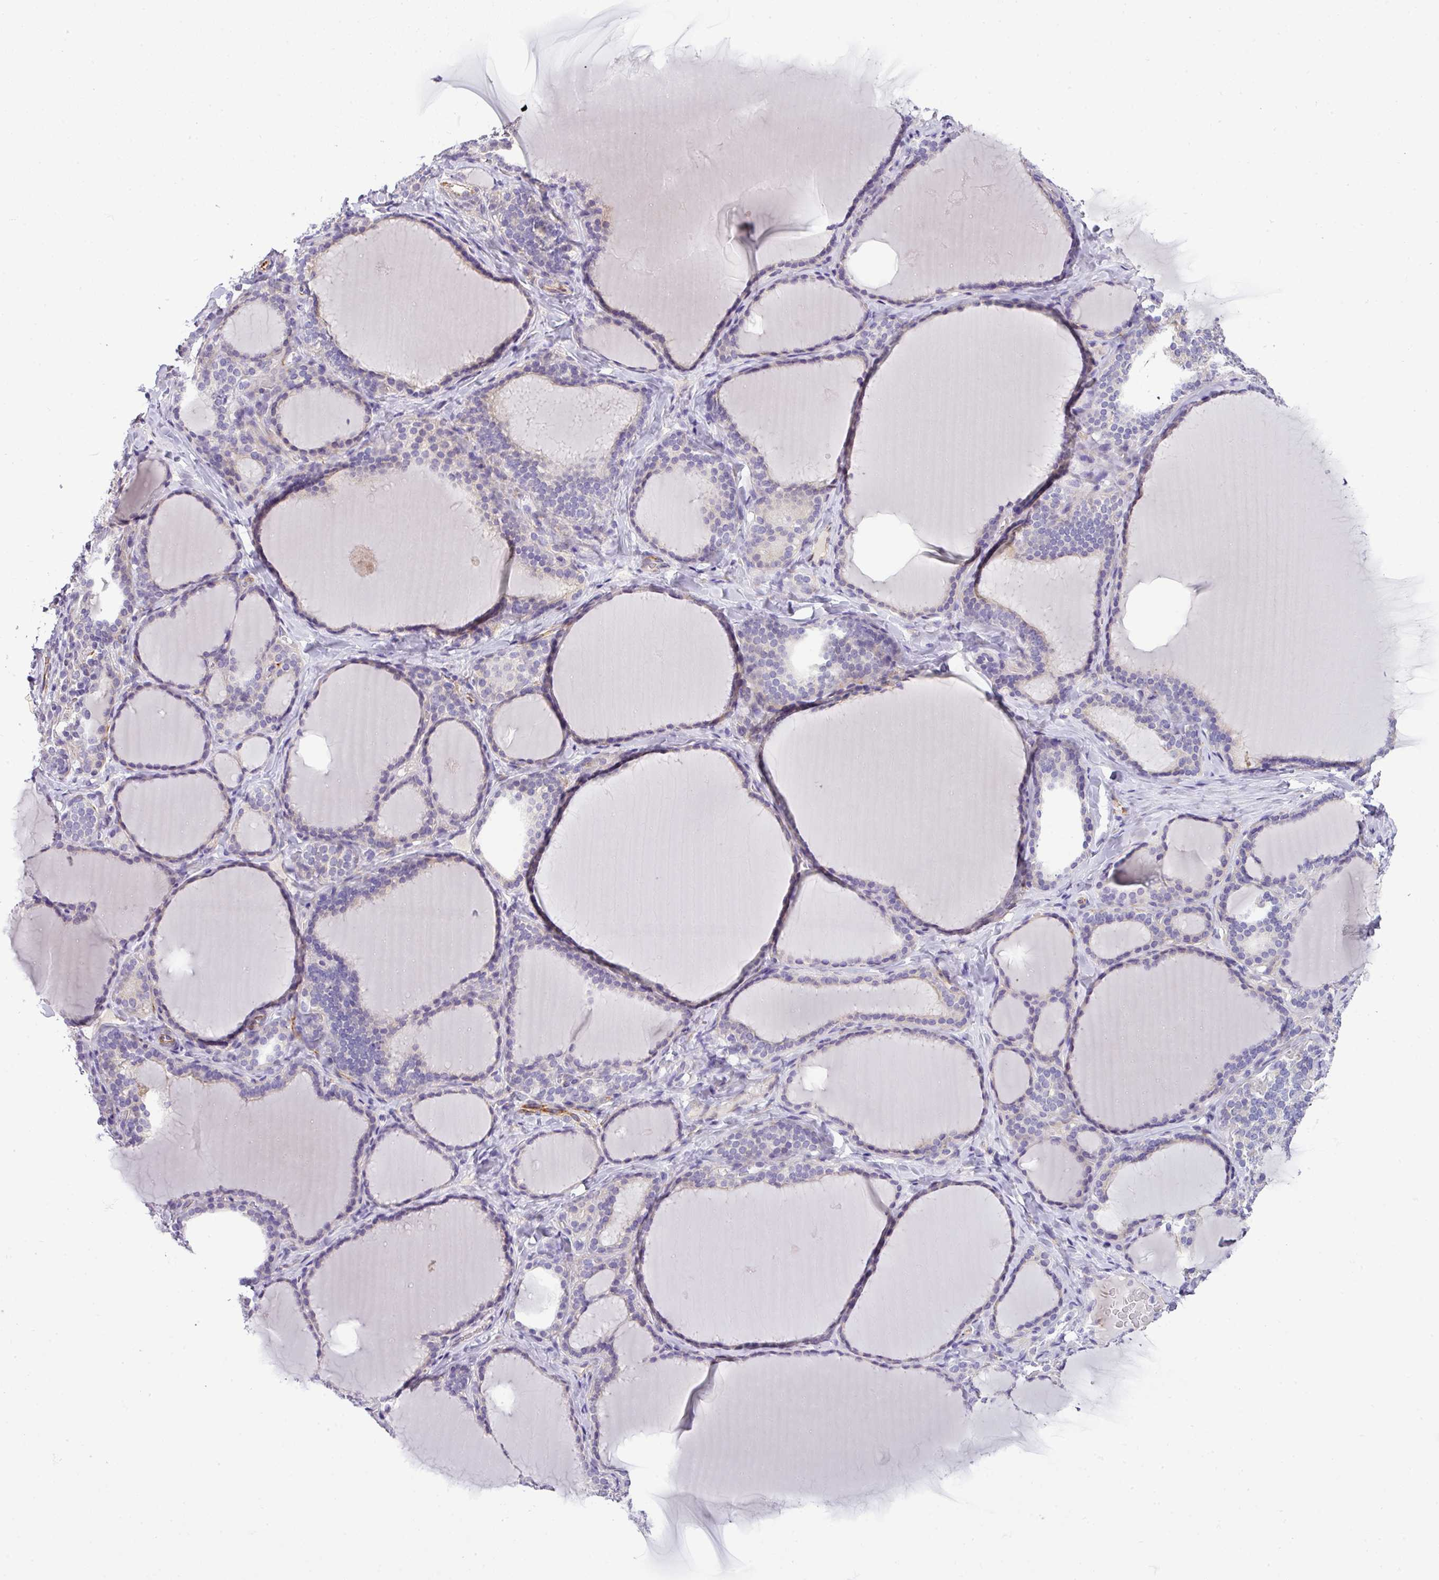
{"staining": {"intensity": "negative", "quantity": "none", "location": "none"}, "tissue": "thyroid gland", "cell_type": "Glandular cells", "image_type": "normal", "snomed": [{"axis": "morphology", "description": "Normal tissue, NOS"}, {"axis": "topography", "description": "Thyroid gland"}], "caption": "A high-resolution photomicrograph shows immunohistochemistry staining of normal thyroid gland, which displays no significant expression in glandular cells.", "gene": "ENSG00000273748", "patient": {"sex": "female", "age": 31}}